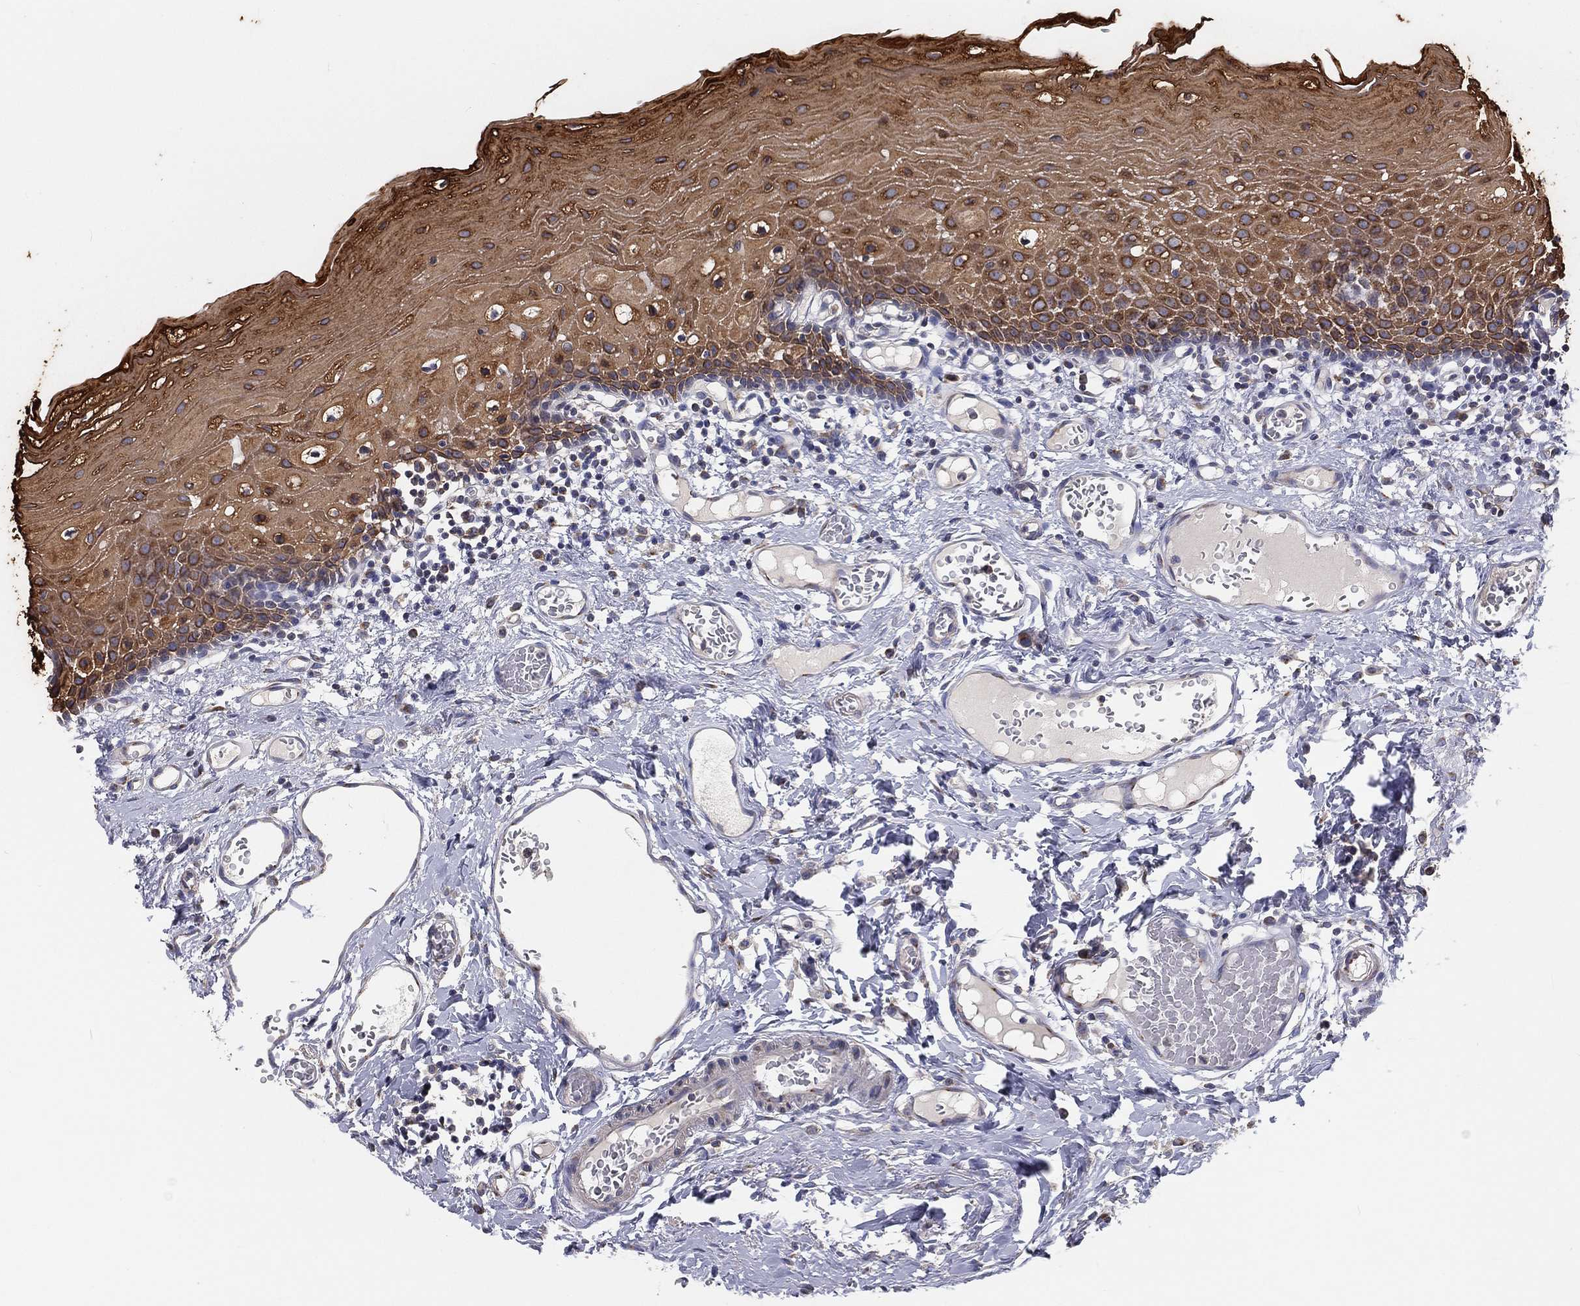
{"staining": {"intensity": "strong", "quantity": ">75%", "location": "cytoplasmic/membranous"}, "tissue": "oral mucosa", "cell_type": "Squamous epithelial cells", "image_type": "normal", "snomed": [{"axis": "morphology", "description": "Normal tissue, NOS"}, {"axis": "morphology", "description": "Squamous cell carcinoma, NOS"}, {"axis": "topography", "description": "Oral tissue"}, {"axis": "topography", "description": "Head-Neck"}], "caption": "Squamous epithelial cells reveal high levels of strong cytoplasmic/membranous positivity in approximately >75% of cells in normal oral mucosa.", "gene": "EIF2B5", "patient": {"sex": "female", "age": 70}}